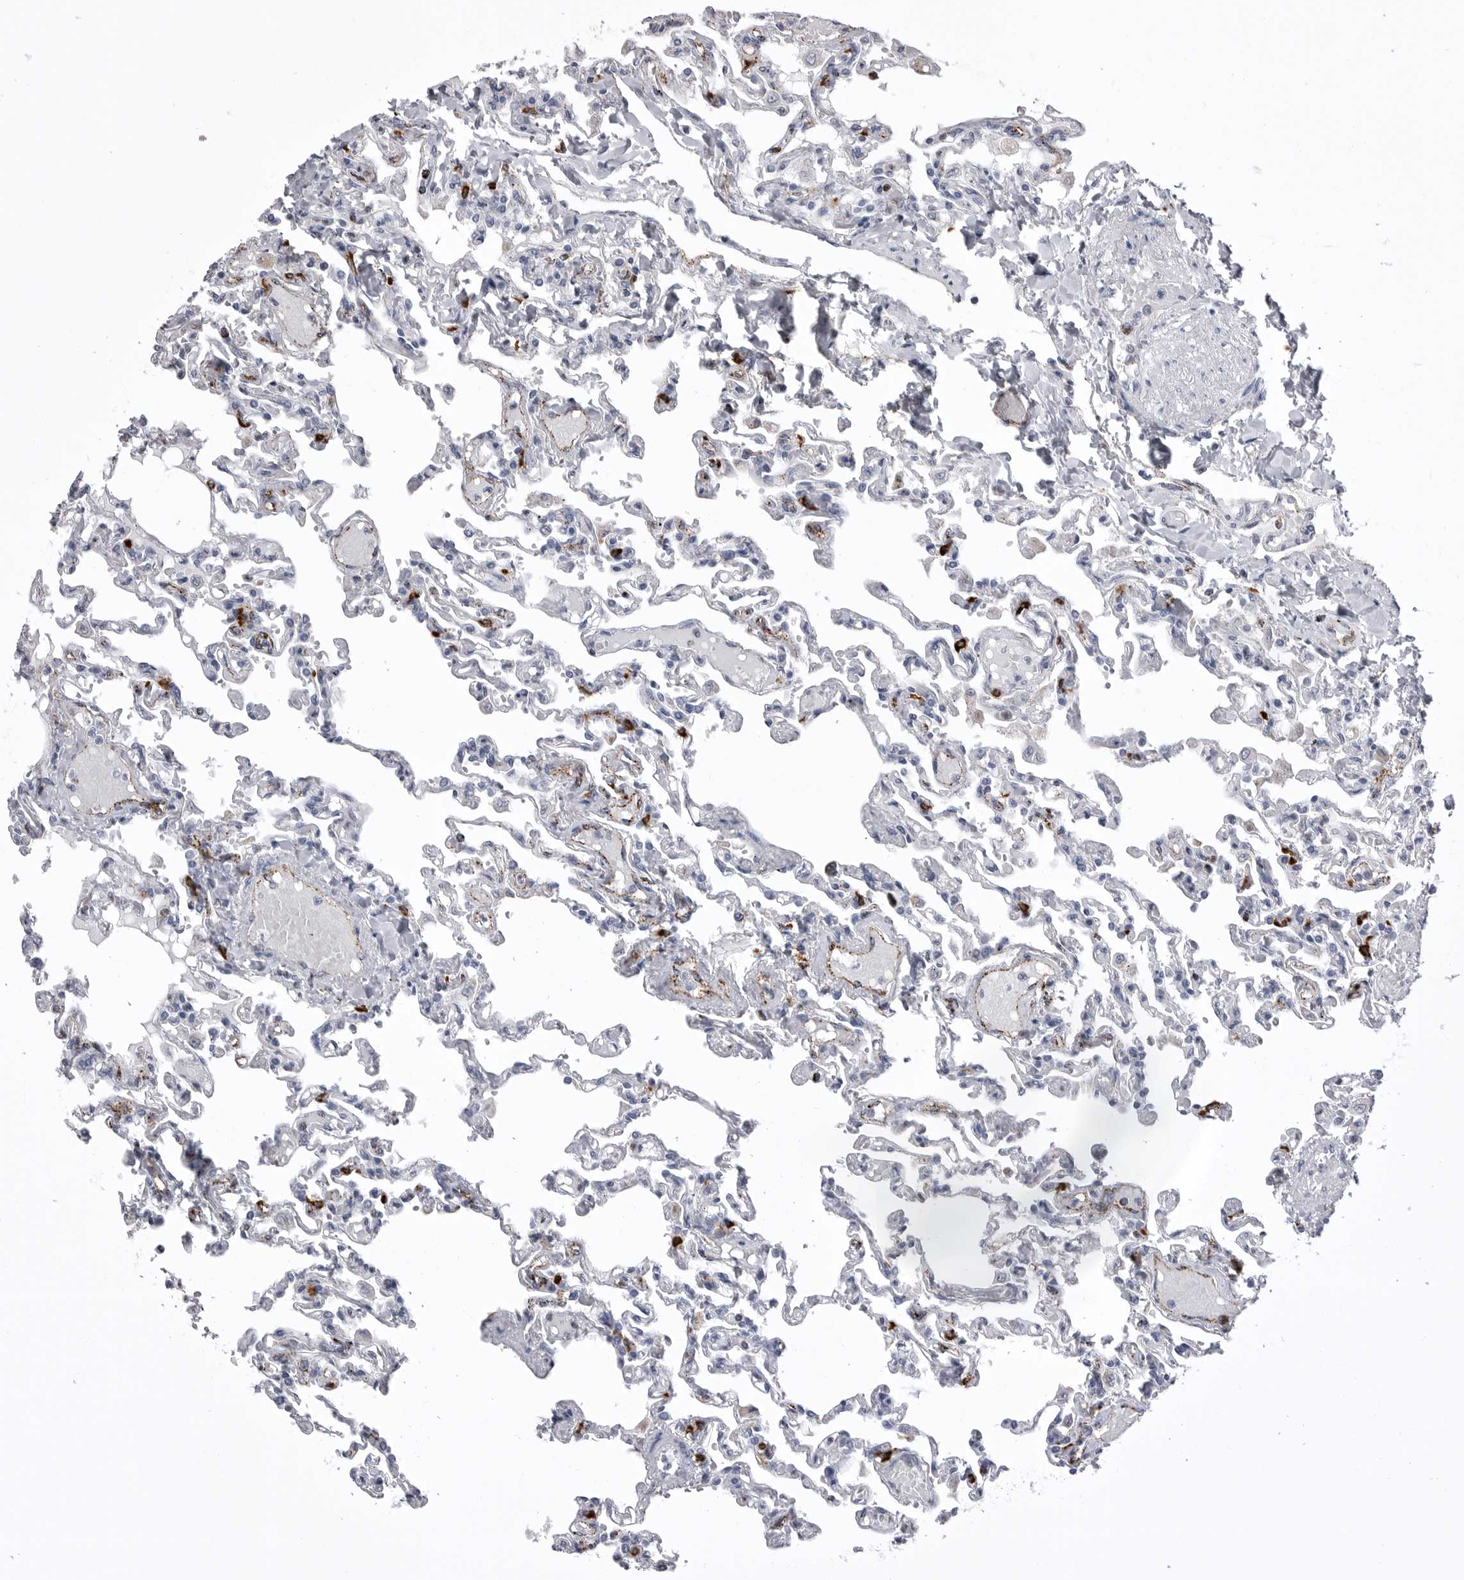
{"staining": {"intensity": "negative", "quantity": "none", "location": "none"}, "tissue": "lung", "cell_type": "Alveolar cells", "image_type": "normal", "snomed": [{"axis": "morphology", "description": "Normal tissue, NOS"}, {"axis": "topography", "description": "Lung"}], "caption": "Alveolar cells are negative for protein expression in normal human lung.", "gene": "PSPN", "patient": {"sex": "male", "age": 21}}